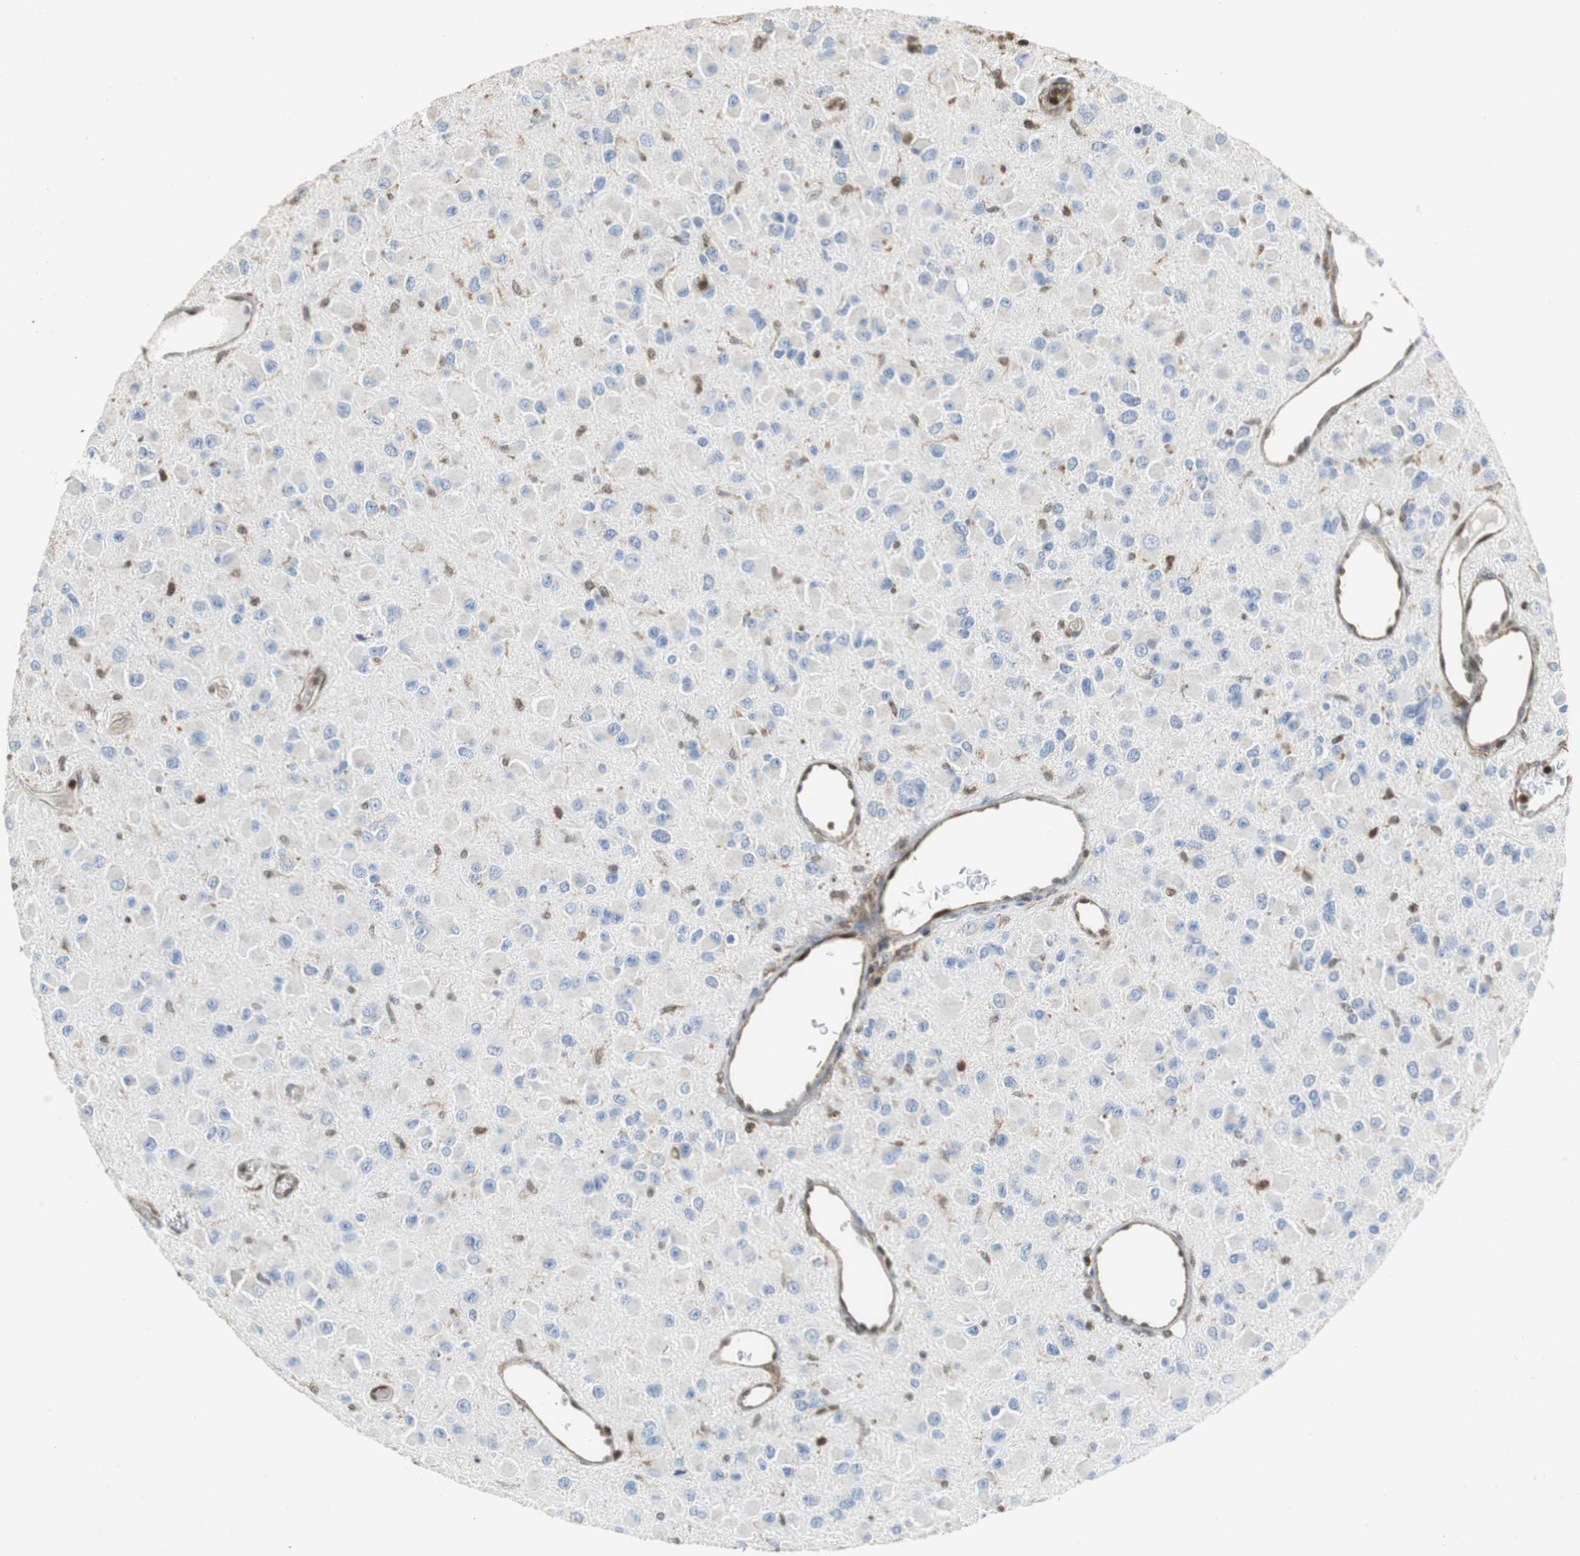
{"staining": {"intensity": "negative", "quantity": "none", "location": "none"}, "tissue": "glioma", "cell_type": "Tumor cells", "image_type": "cancer", "snomed": [{"axis": "morphology", "description": "Glioma, malignant, Low grade"}, {"axis": "topography", "description": "Brain"}], "caption": "This is an immunohistochemistry (IHC) photomicrograph of glioma. There is no expression in tumor cells.", "gene": "GSDMD", "patient": {"sex": "male", "age": 42}}